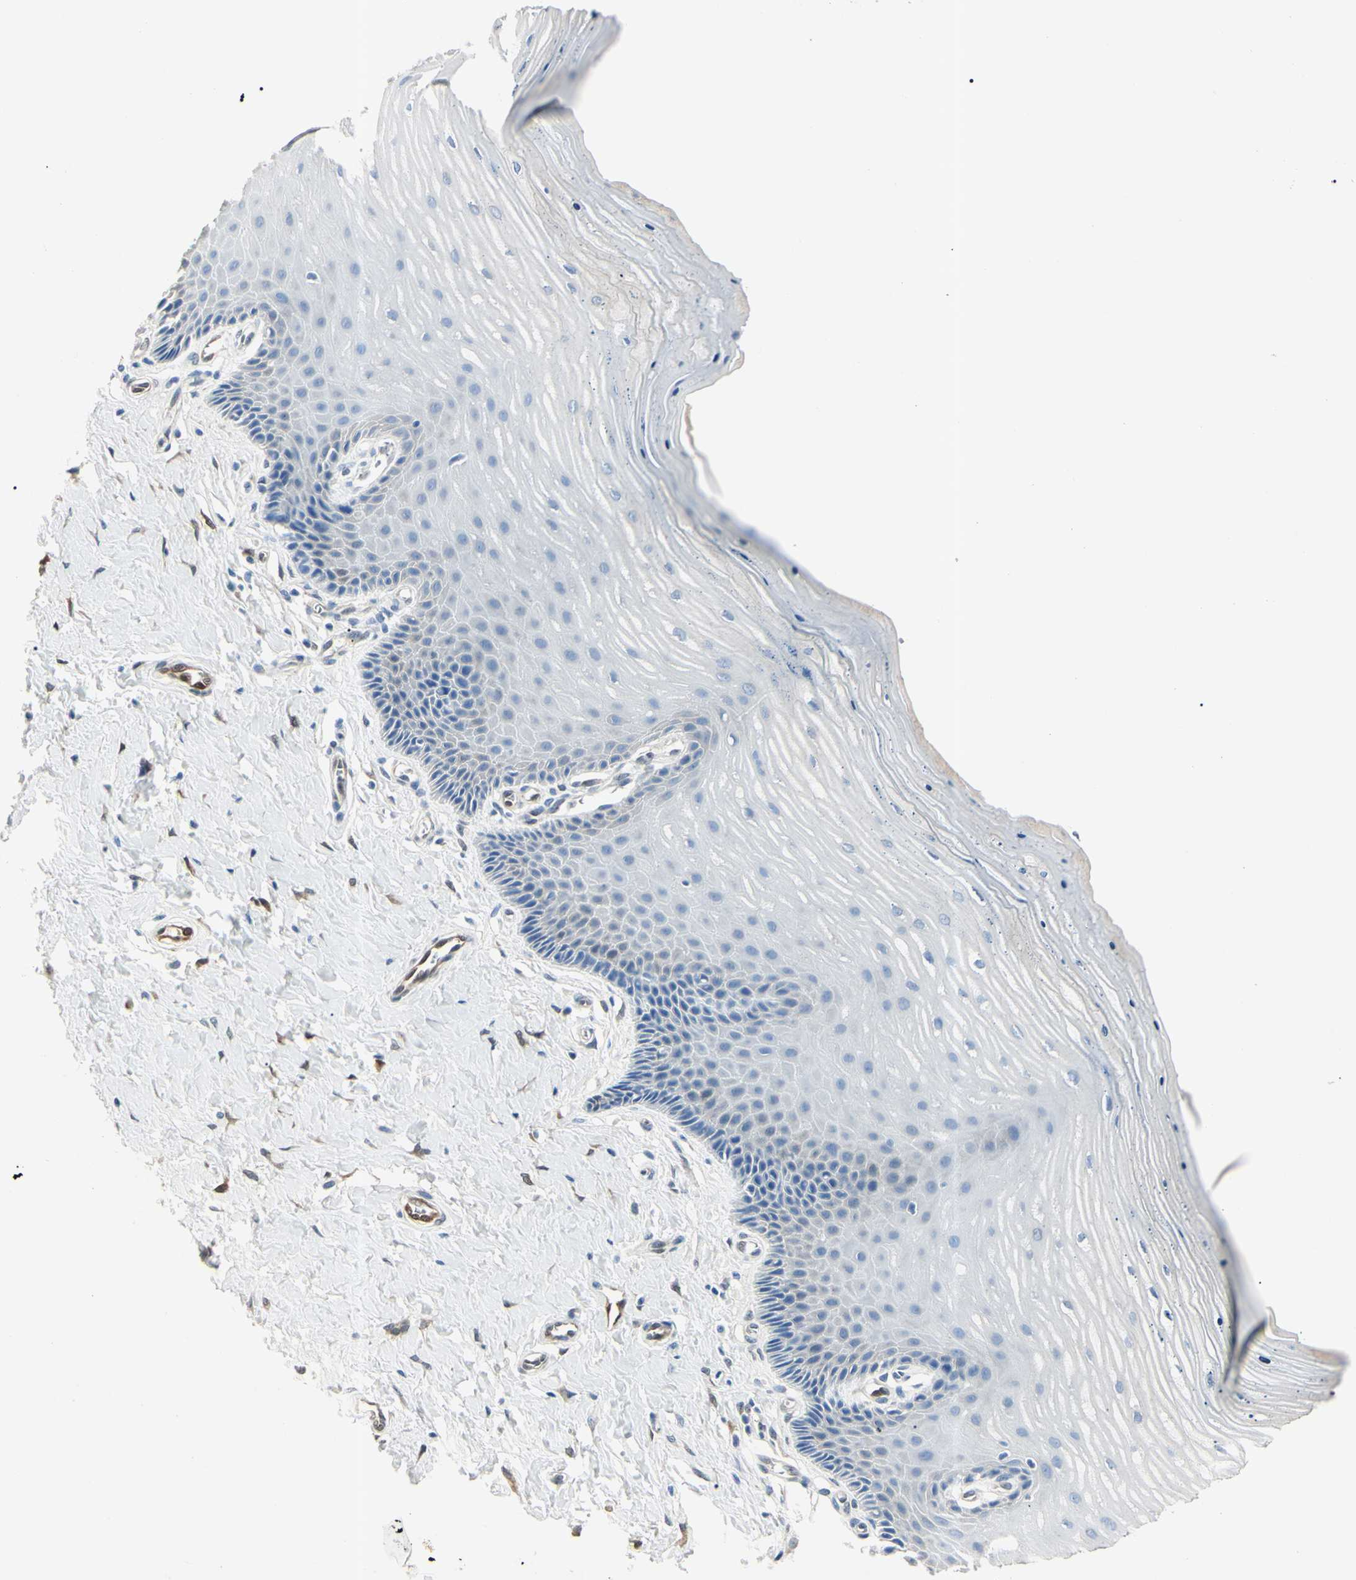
{"staining": {"intensity": "weak", "quantity": "25%-75%", "location": "cytoplasmic/membranous,nuclear"}, "tissue": "cervix", "cell_type": "Glandular cells", "image_type": "normal", "snomed": [{"axis": "morphology", "description": "Normal tissue, NOS"}, {"axis": "topography", "description": "Cervix"}], "caption": "Normal cervix exhibits weak cytoplasmic/membranous,nuclear staining in approximately 25%-75% of glandular cells, visualized by immunohistochemistry.", "gene": "AKR1C3", "patient": {"sex": "female", "age": 55}}